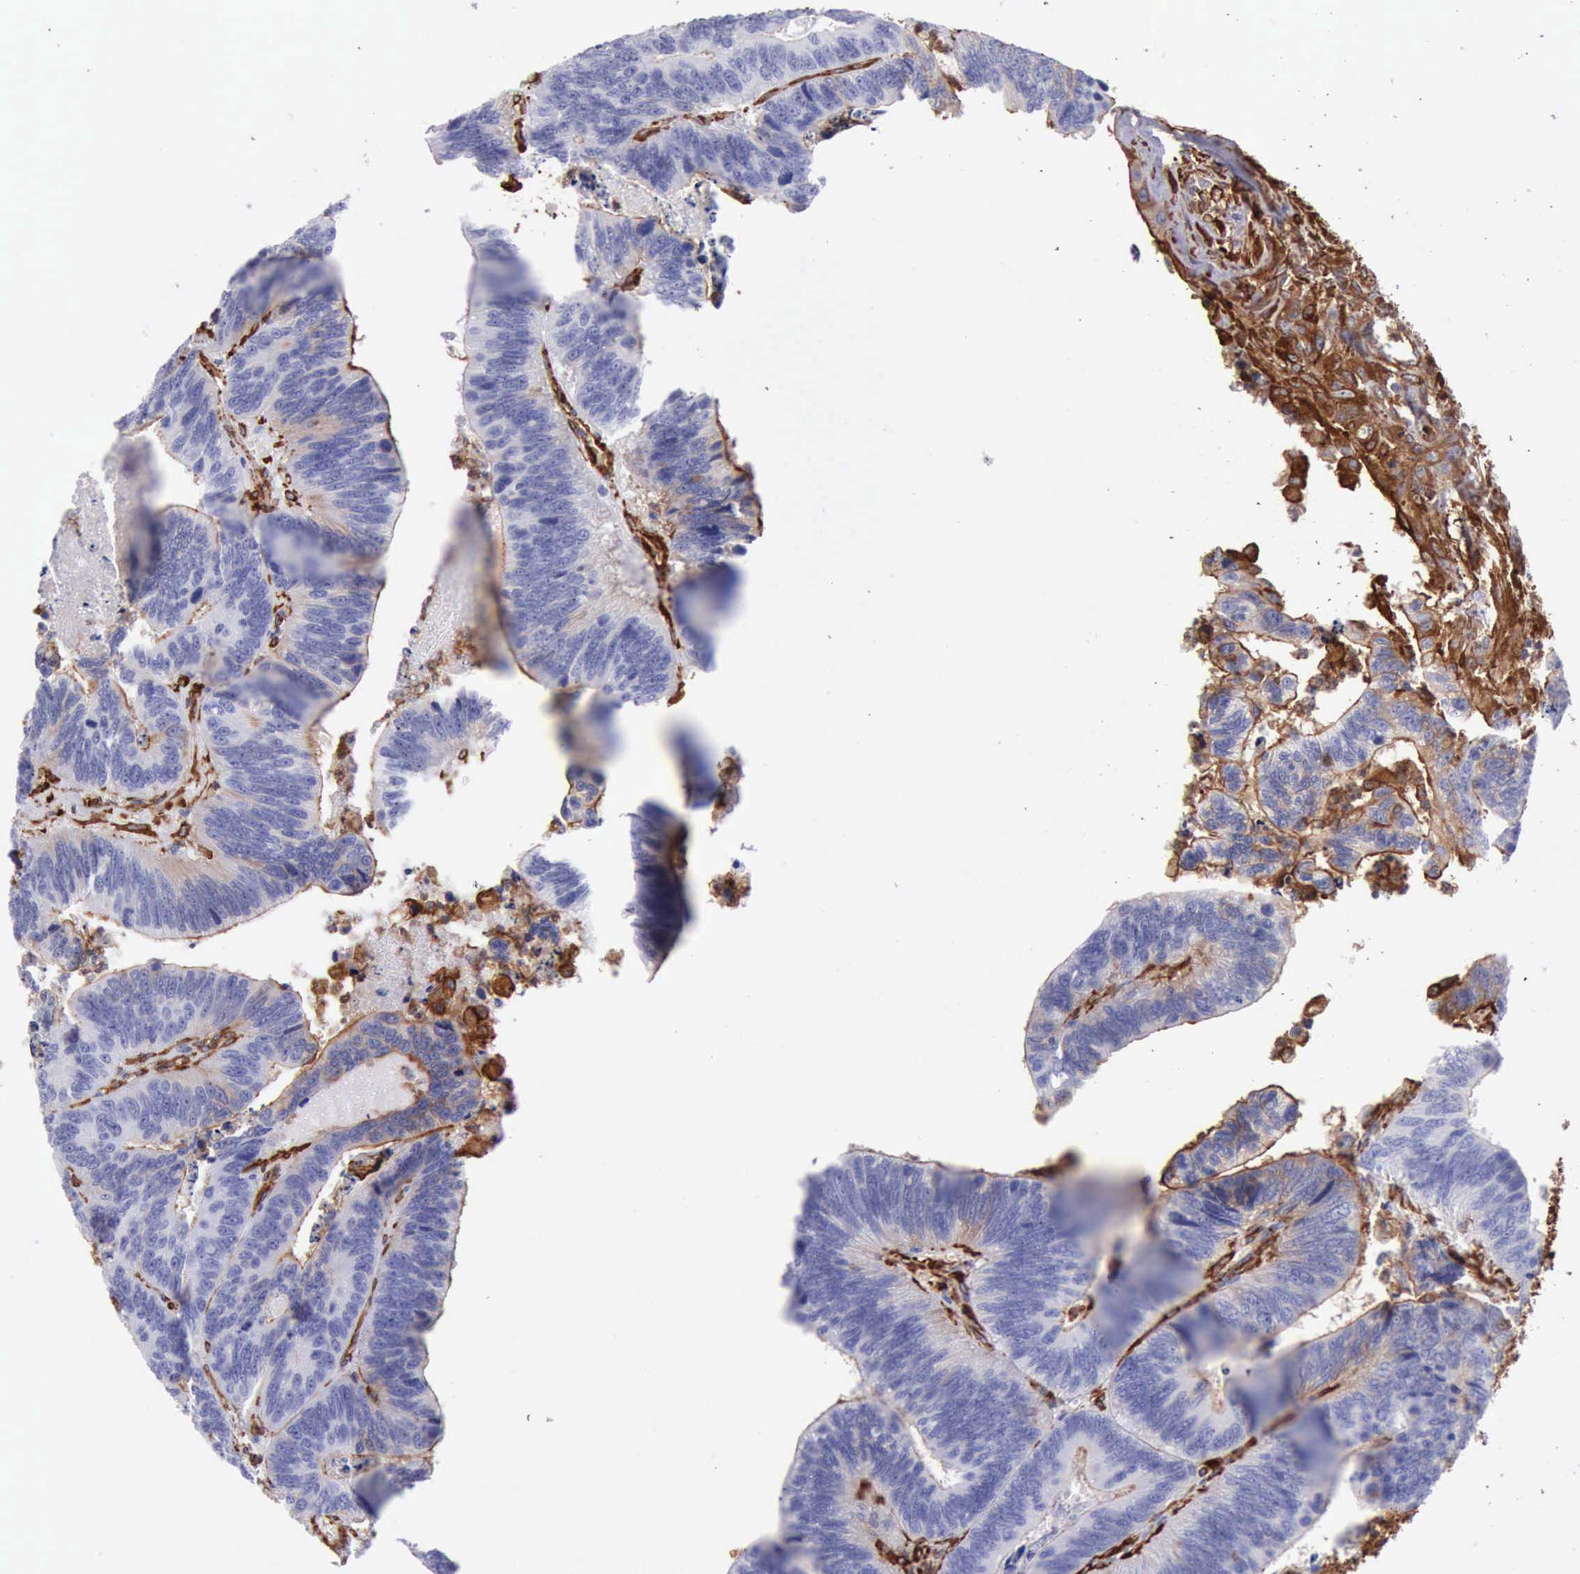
{"staining": {"intensity": "weak", "quantity": "25%-75%", "location": "cytoplasmic/membranous"}, "tissue": "colorectal cancer", "cell_type": "Tumor cells", "image_type": "cancer", "snomed": [{"axis": "morphology", "description": "Adenocarcinoma, NOS"}, {"axis": "topography", "description": "Colon"}], "caption": "Human colorectal cancer stained for a protein (brown) exhibits weak cytoplasmic/membranous positive staining in approximately 25%-75% of tumor cells.", "gene": "FLNA", "patient": {"sex": "male", "age": 72}}